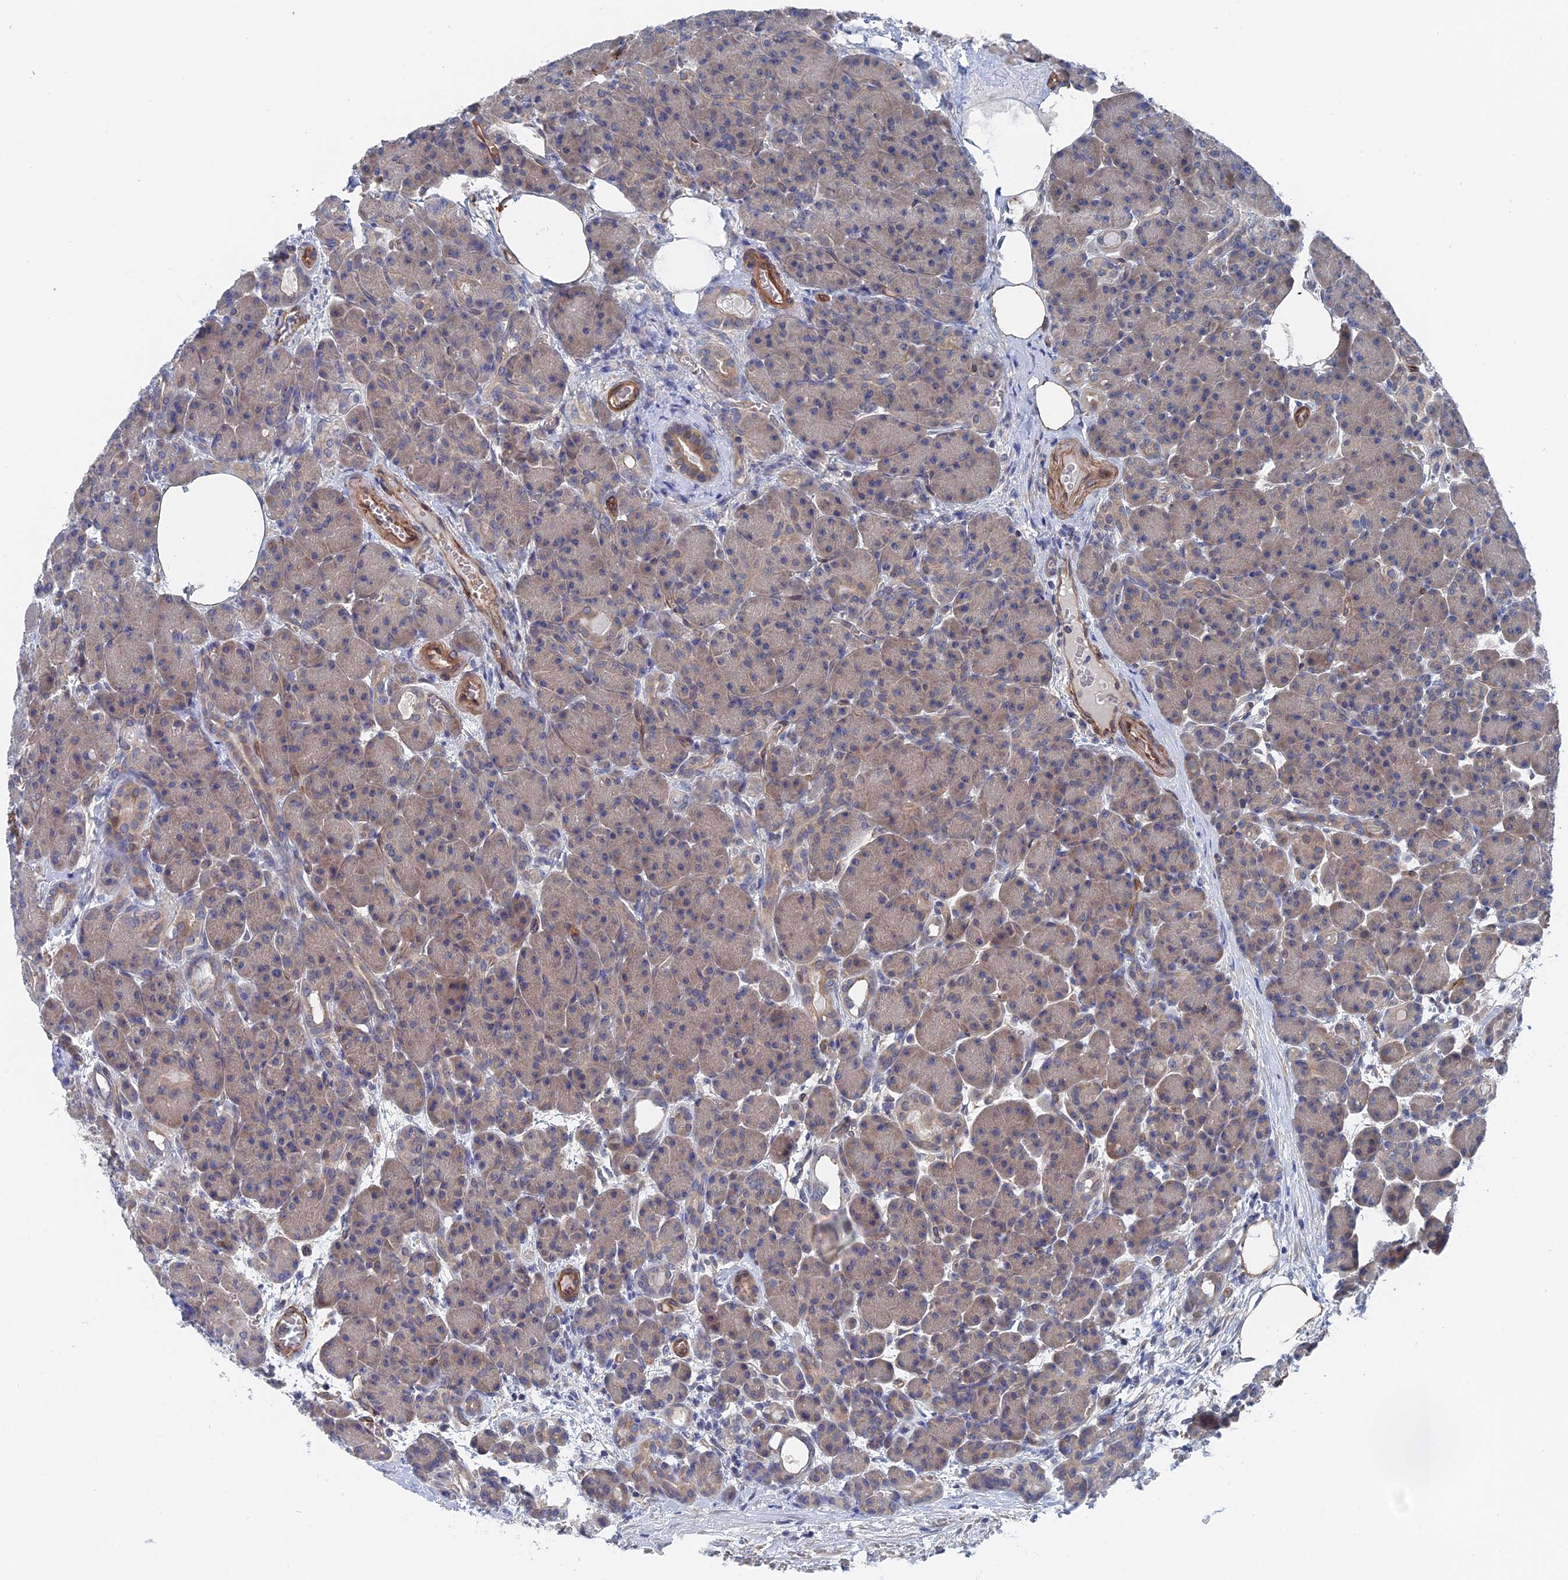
{"staining": {"intensity": "weak", "quantity": "<25%", "location": "cytoplasmic/membranous"}, "tissue": "pancreas", "cell_type": "Exocrine glandular cells", "image_type": "normal", "snomed": [{"axis": "morphology", "description": "Normal tissue, NOS"}, {"axis": "topography", "description": "Pancreas"}], "caption": "This is a image of immunohistochemistry (IHC) staining of unremarkable pancreas, which shows no staining in exocrine glandular cells.", "gene": "MTHFSD", "patient": {"sex": "male", "age": 63}}